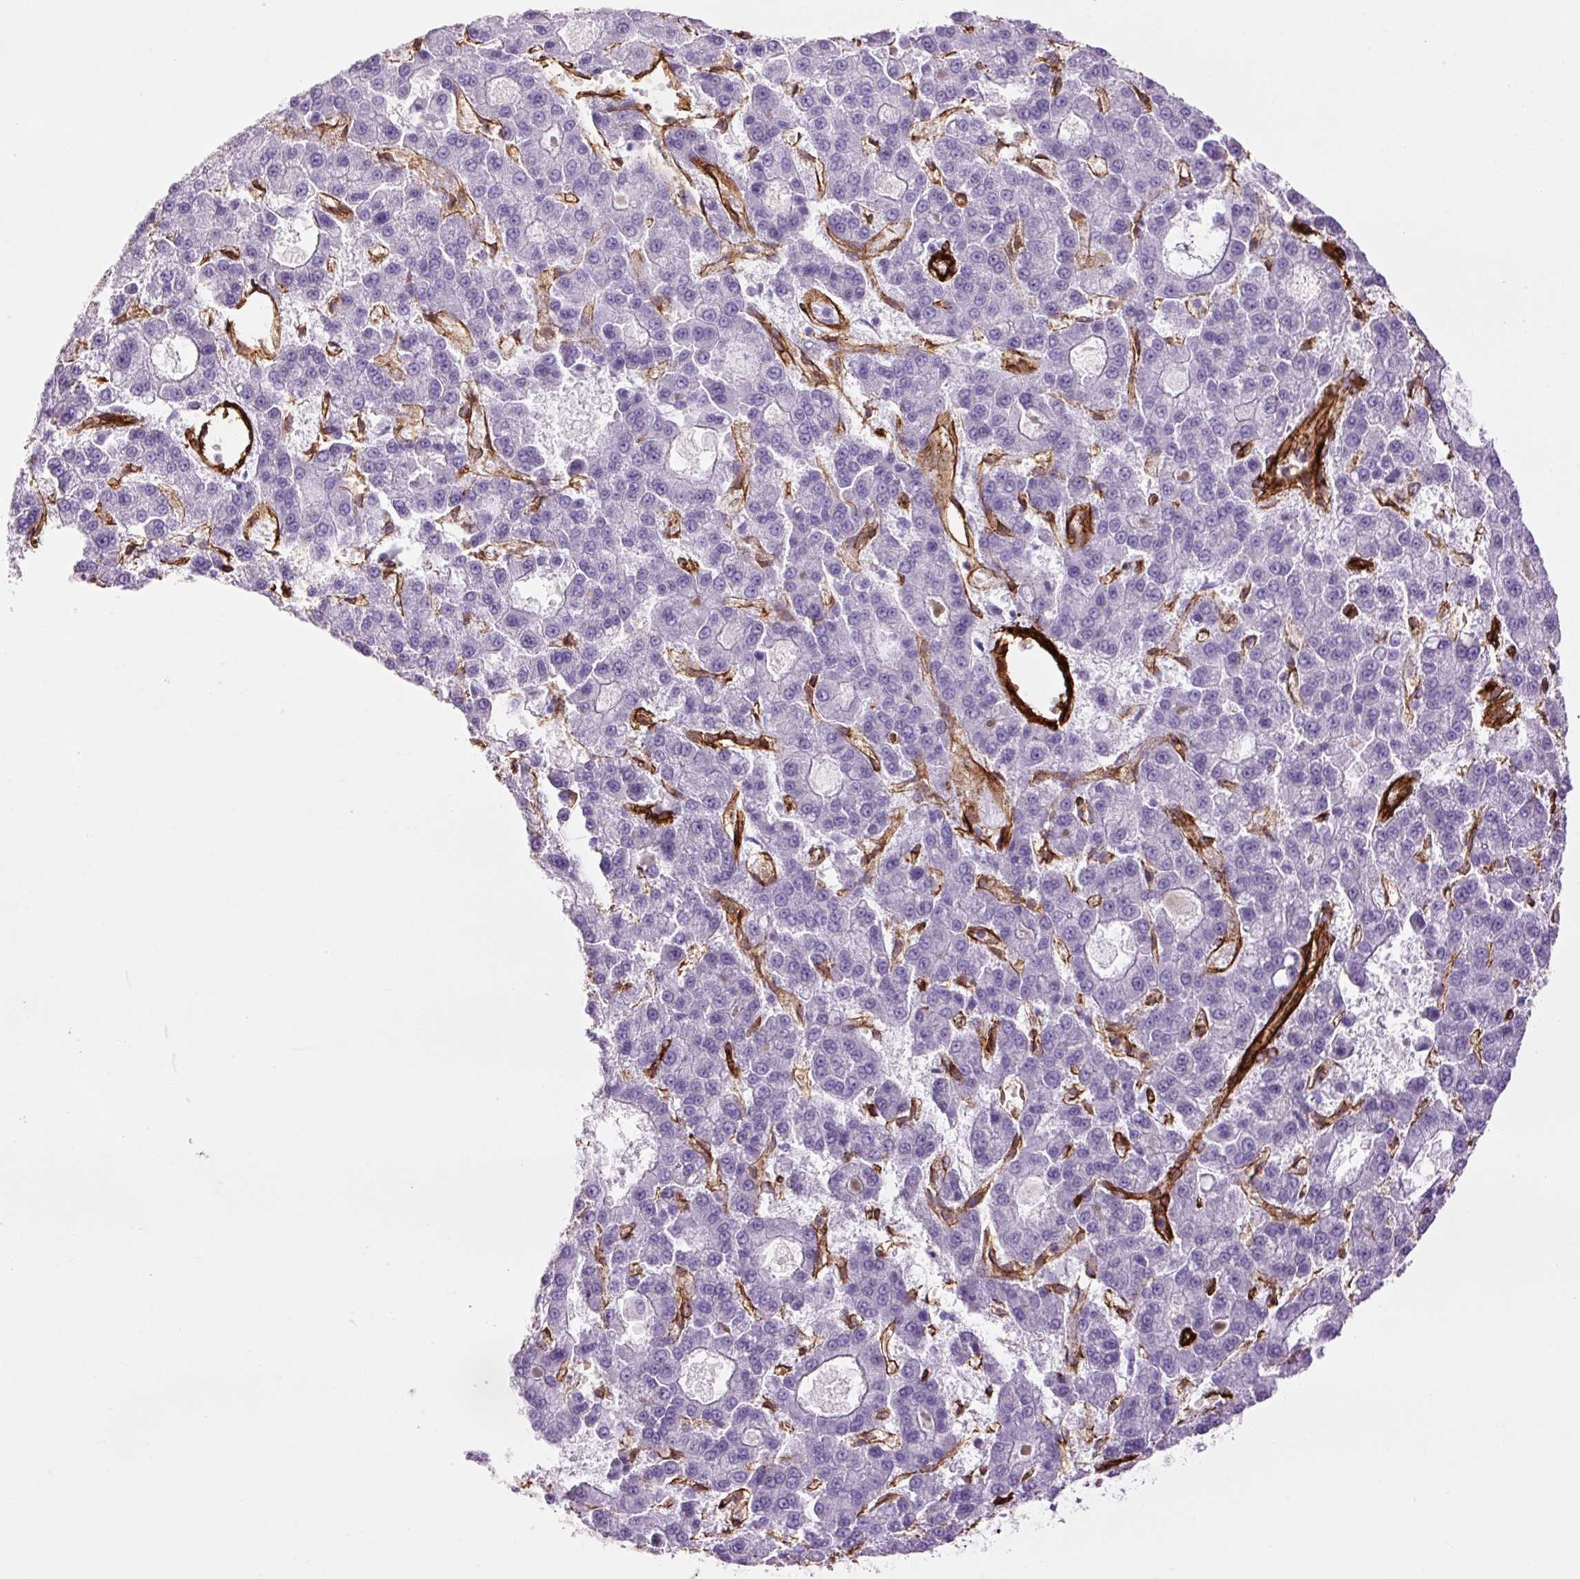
{"staining": {"intensity": "negative", "quantity": "none", "location": "none"}, "tissue": "liver cancer", "cell_type": "Tumor cells", "image_type": "cancer", "snomed": [{"axis": "morphology", "description": "Carcinoma, Hepatocellular, NOS"}, {"axis": "topography", "description": "Liver"}], "caption": "A high-resolution histopathology image shows immunohistochemistry (IHC) staining of liver hepatocellular carcinoma, which demonstrates no significant staining in tumor cells. The staining was performed using DAB to visualize the protein expression in brown, while the nuclei were stained in blue with hematoxylin (Magnification: 20x).", "gene": "CAV1", "patient": {"sex": "male", "age": 70}}